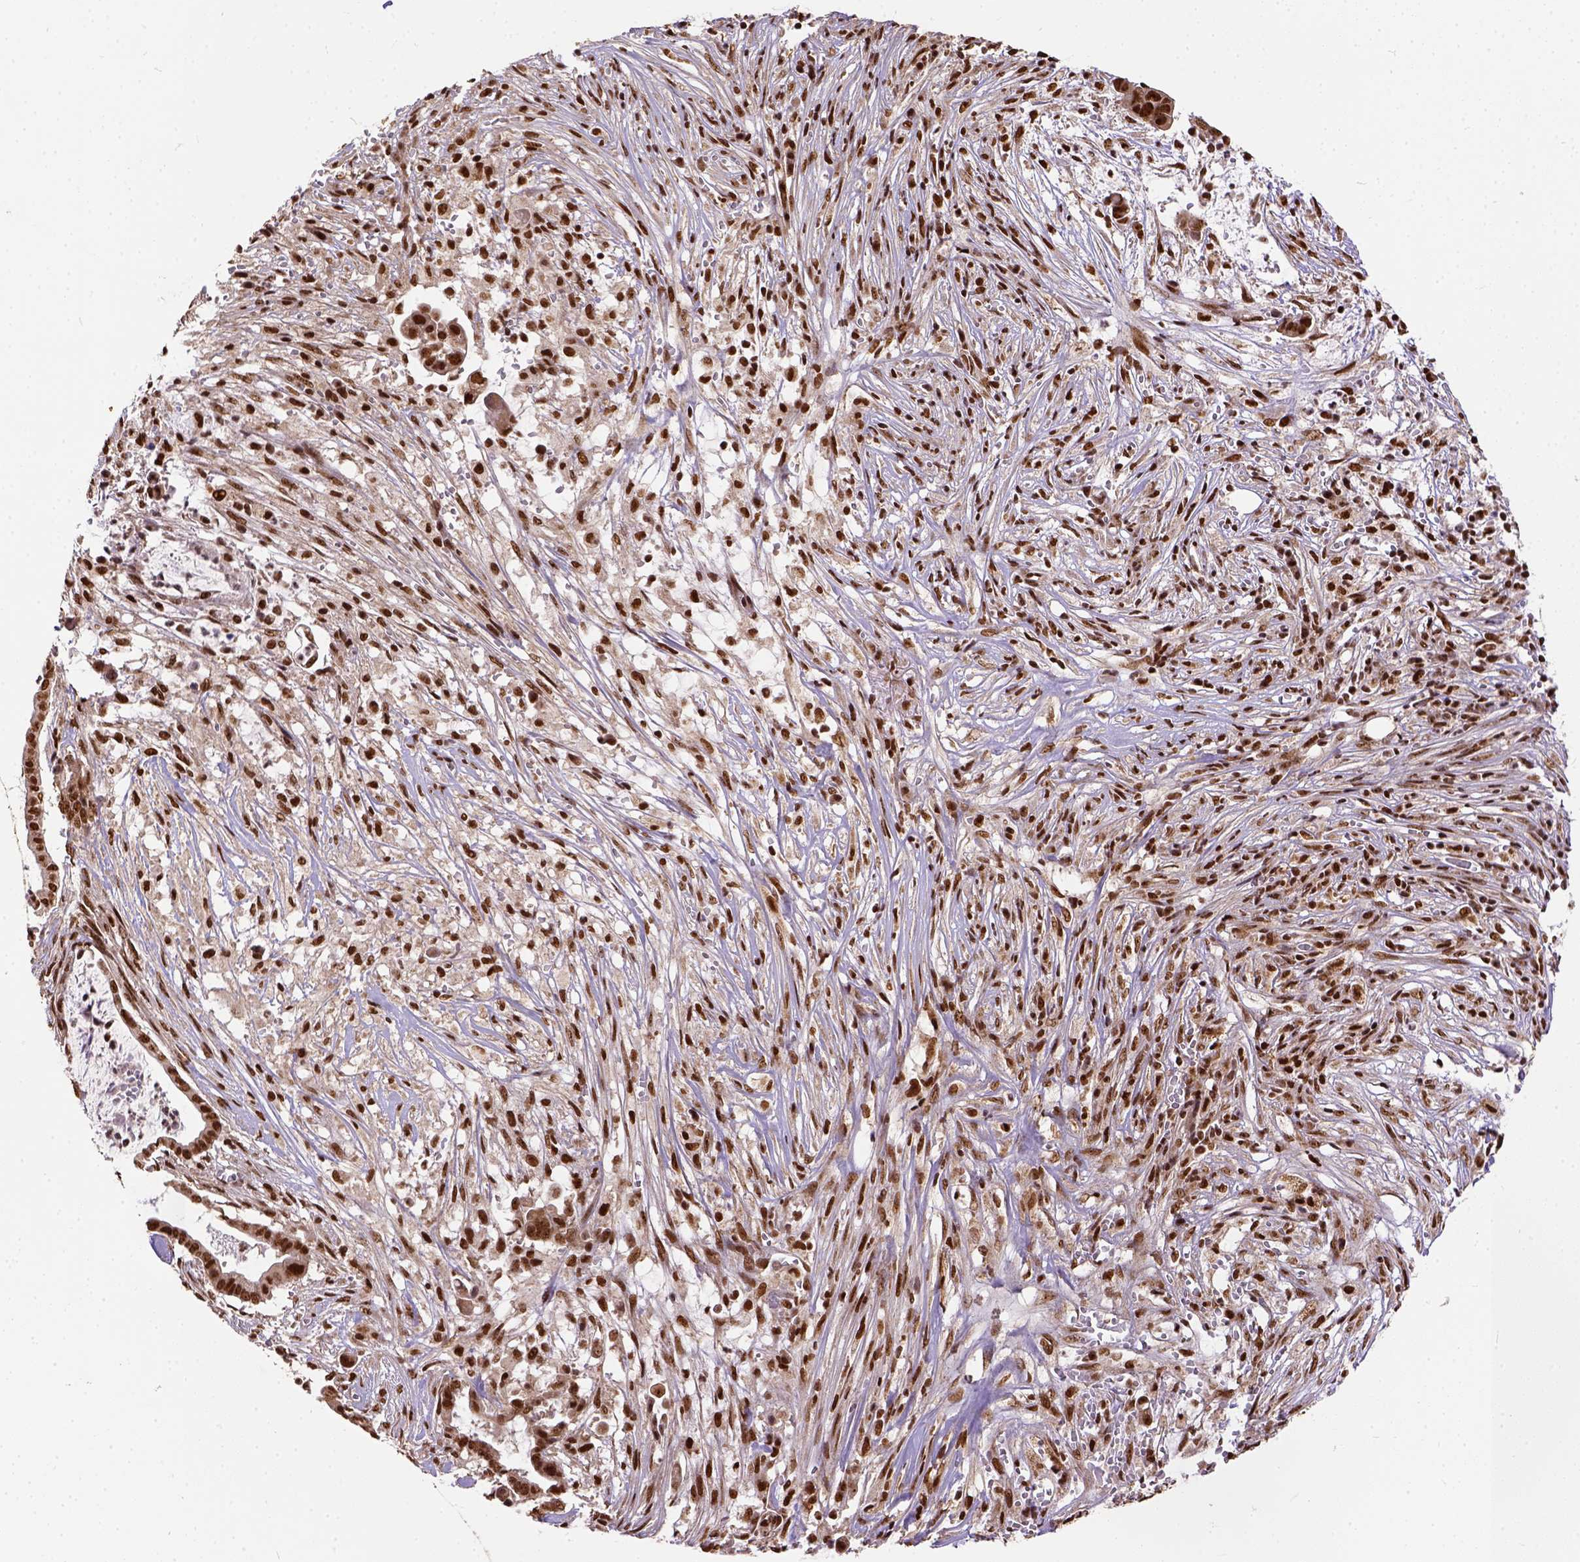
{"staining": {"intensity": "strong", "quantity": ">75%", "location": "nuclear"}, "tissue": "pancreatic cancer", "cell_type": "Tumor cells", "image_type": "cancer", "snomed": [{"axis": "morphology", "description": "Adenocarcinoma, NOS"}, {"axis": "topography", "description": "Pancreas"}], "caption": "This is an image of immunohistochemistry staining of adenocarcinoma (pancreatic), which shows strong positivity in the nuclear of tumor cells.", "gene": "NACC1", "patient": {"sex": "male", "age": 61}}